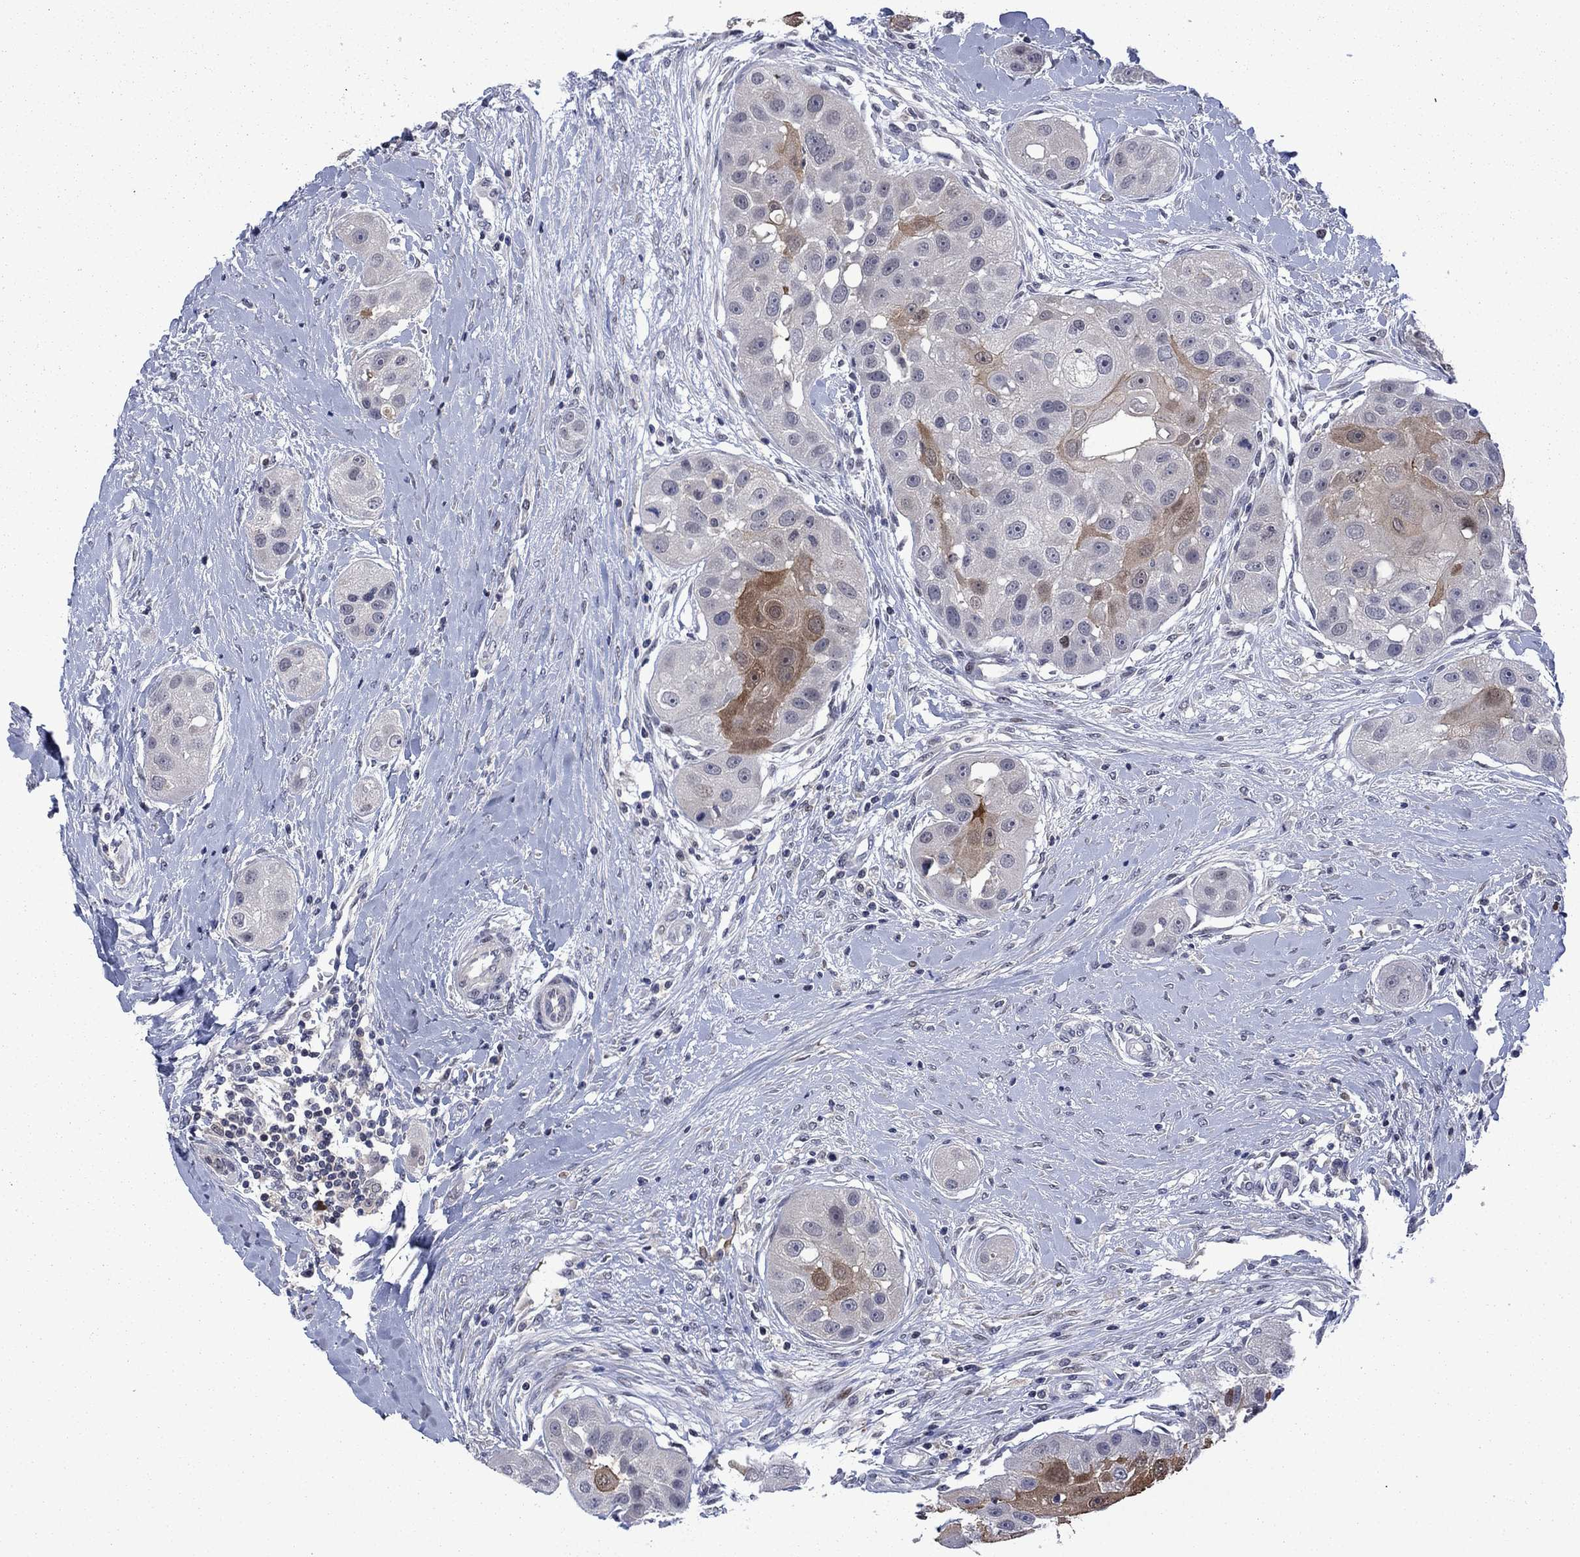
{"staining": {"intensity": "moderate", "quantity": "<25%", "location": "cytoplasmic/membranous"}, "tissue": "head and neck cancer", "cell_type": "Tumor cells", "image_type": "cancer", "snomed": [{"axis": "morphology", "description": "Normal tissue, NOS"}, {"axis": "morphology", "description": "Squamous cell carcinoma, NOS"}, {"axis": "topography", "description": "Skeletal muscle"}, {"axis": "topography", "description": "Head-Neck"}], "caption": "A high-resolution photomicrograph shows immunohistochemistry staining of squamous cell carcinoma (head and neck), which shows moderate cytoplasmic/membranous staining in approximately <25% of tumor cells.", "gene": "AGL", "patient": {"sex": "male", "age": 51}}